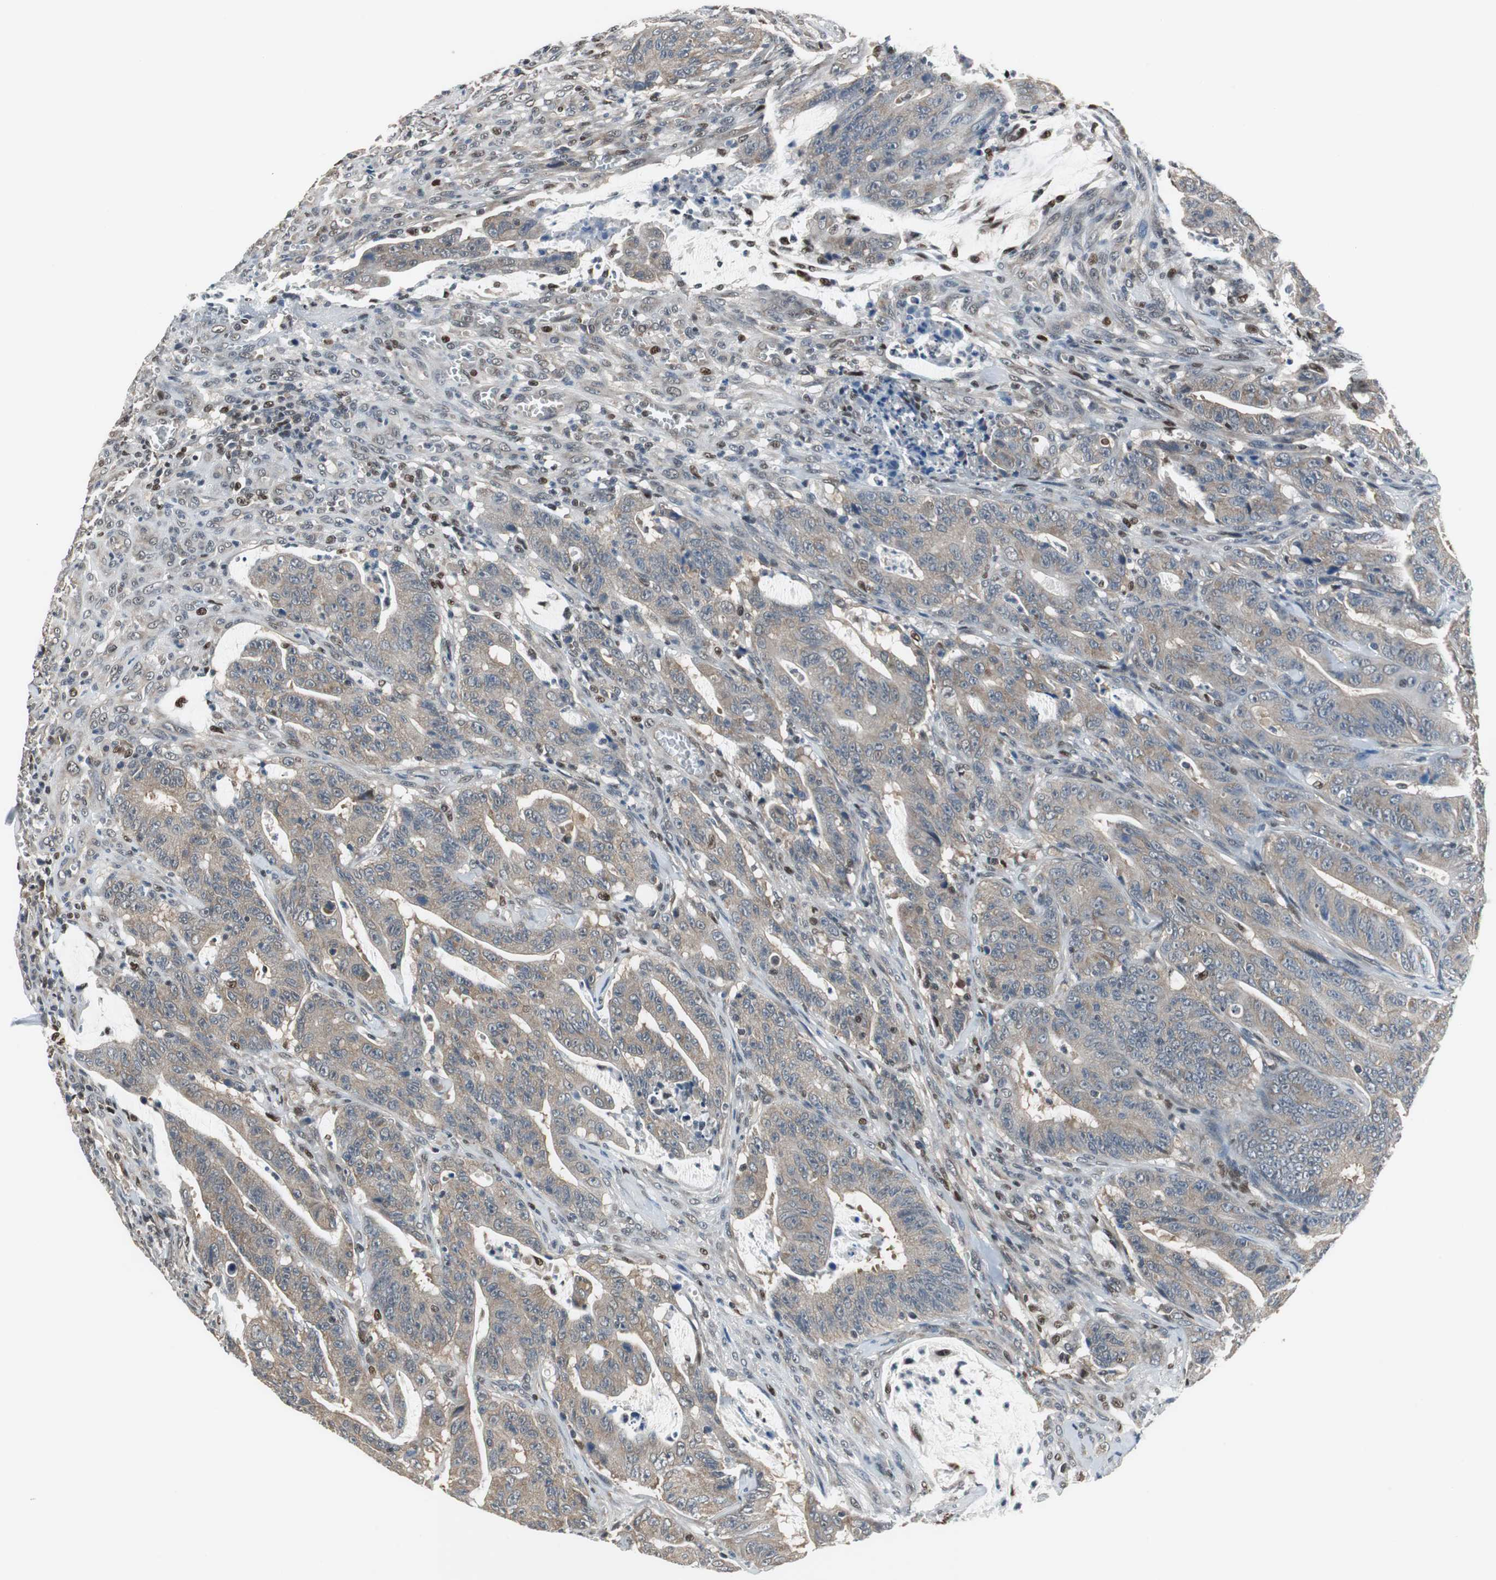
{"staining": {"intensity": "weak", "quantity": ">75%", "location": "cytoplasmic/membranous"}, "tissue": "colorectal cancer", "cell_type": "Tumor cells", "image_type": "cancer", "snomed": [{"axis": "morphology", "description": "Adenocarcinoma, NOS"}, {"axis": "topography", "description": "Colon"}], "caption": "The photomicrograph demonstrates staining of colorectal cancer, revealing weak cytoplasmic/membranous protein positivity (brown color) within tumor cells.", "gene": "MAFB", "patient": {"sex": "male", "age": 45}}